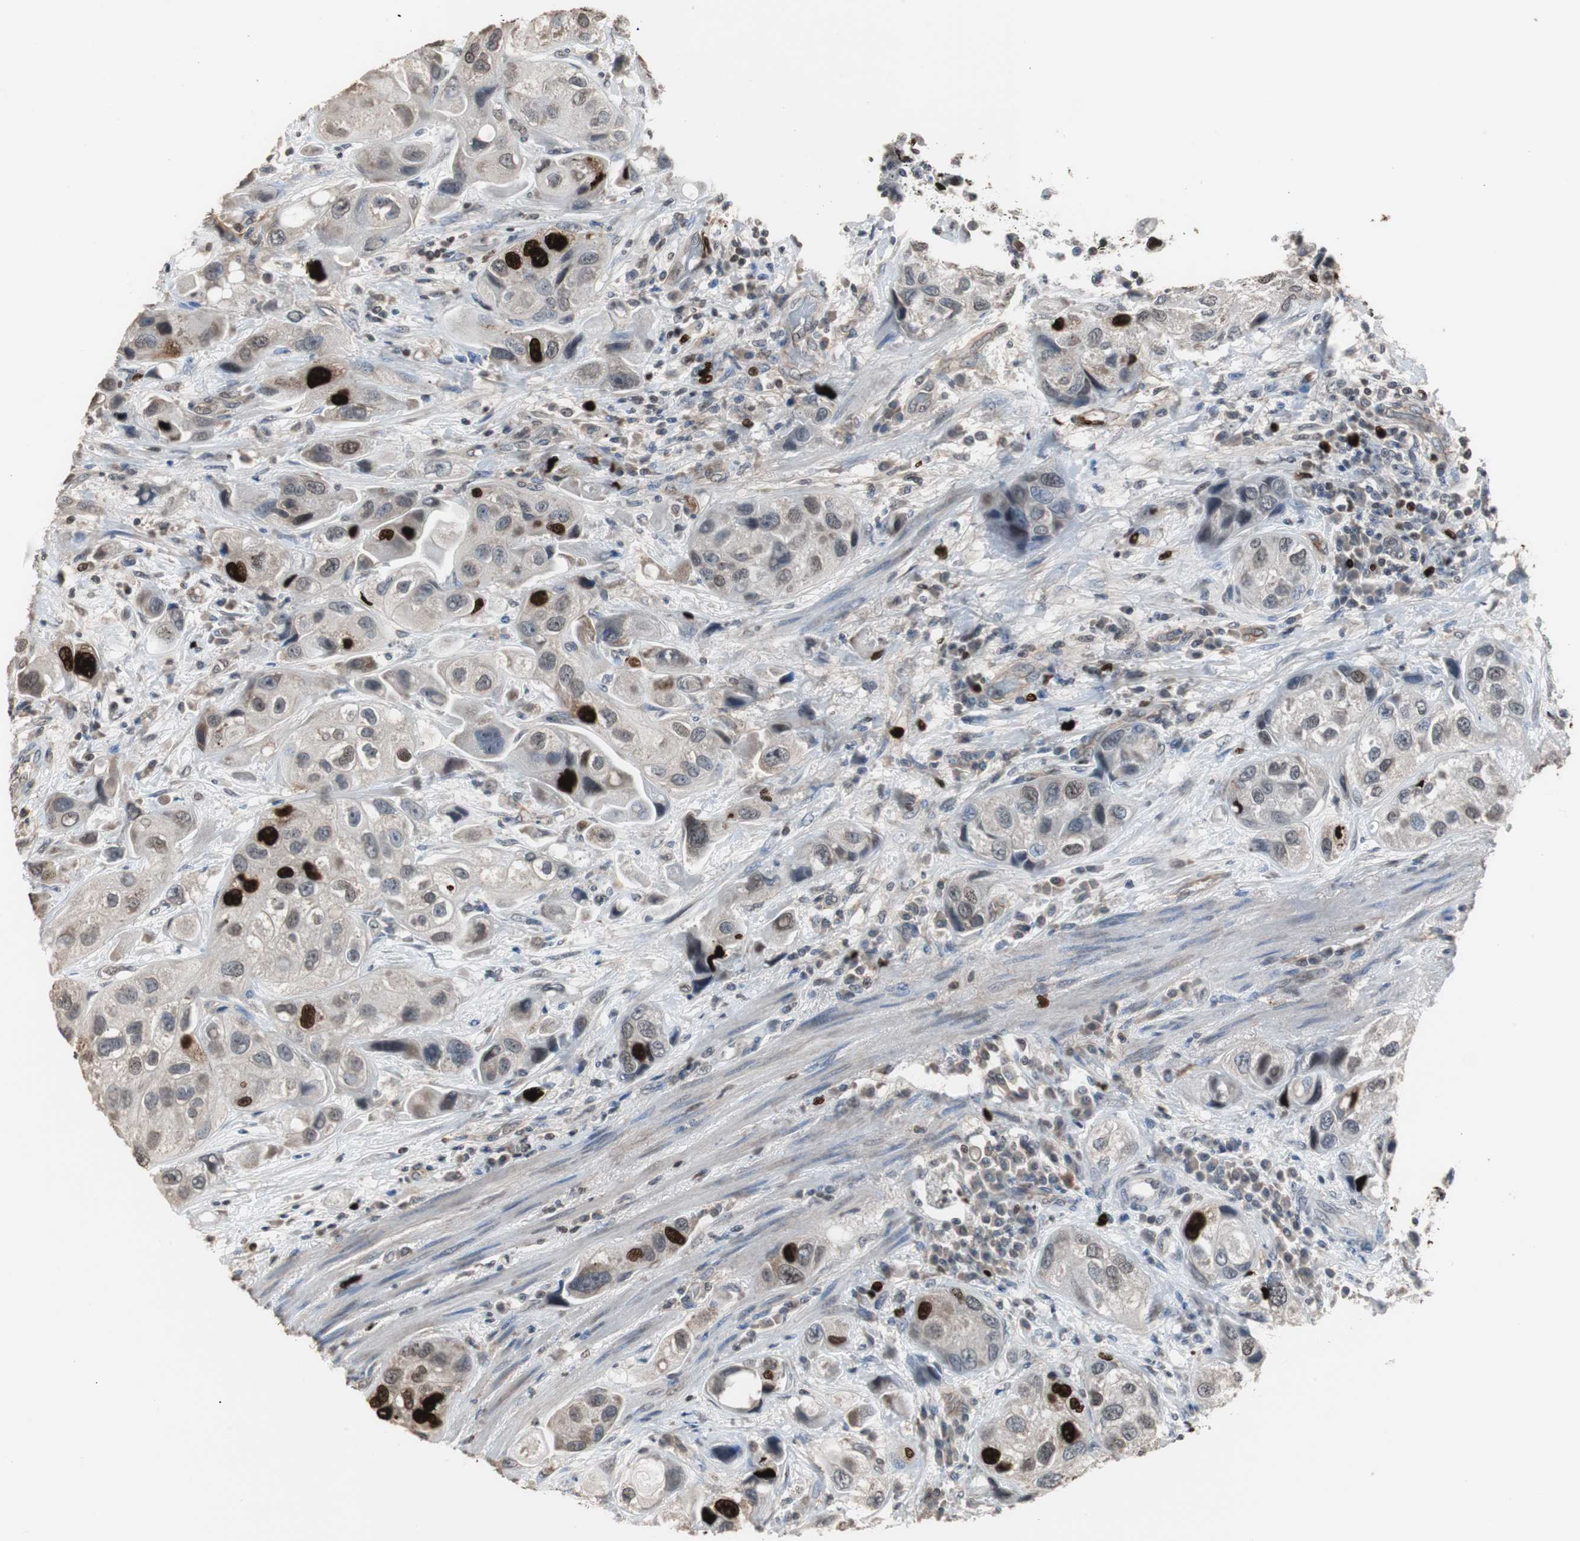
{"staining": {"intensity": "strong", "quantity": "<25%", "location": "cytoplasmic/membranous,nuclear"}, "tissue": "urothelial cancer", "cell_type": "Tumor cells", "image_type": "cancer", "snomed": [{"axis": "morphology", "description": "Urothelial carcinoma, High grade"}, {"axis": "topography", "description": "Urinary bladder"}], "caption": "Immunohistochemistry (IHC) staining of urothelial carcinoma (high-grade), which displays medium levels of strong cytoplasmic/membranous and nuclear positivity in approximately <25% of tumor cells indicating strong cytoplasmic/membranous and nuclear protein expression. The staining was performed using DAB (brown) for protein detection and nuclei were counterstained in hematoxylin (blue).", "gene": "TOP2A", "patient": {"sex": "female", "age": 64}}